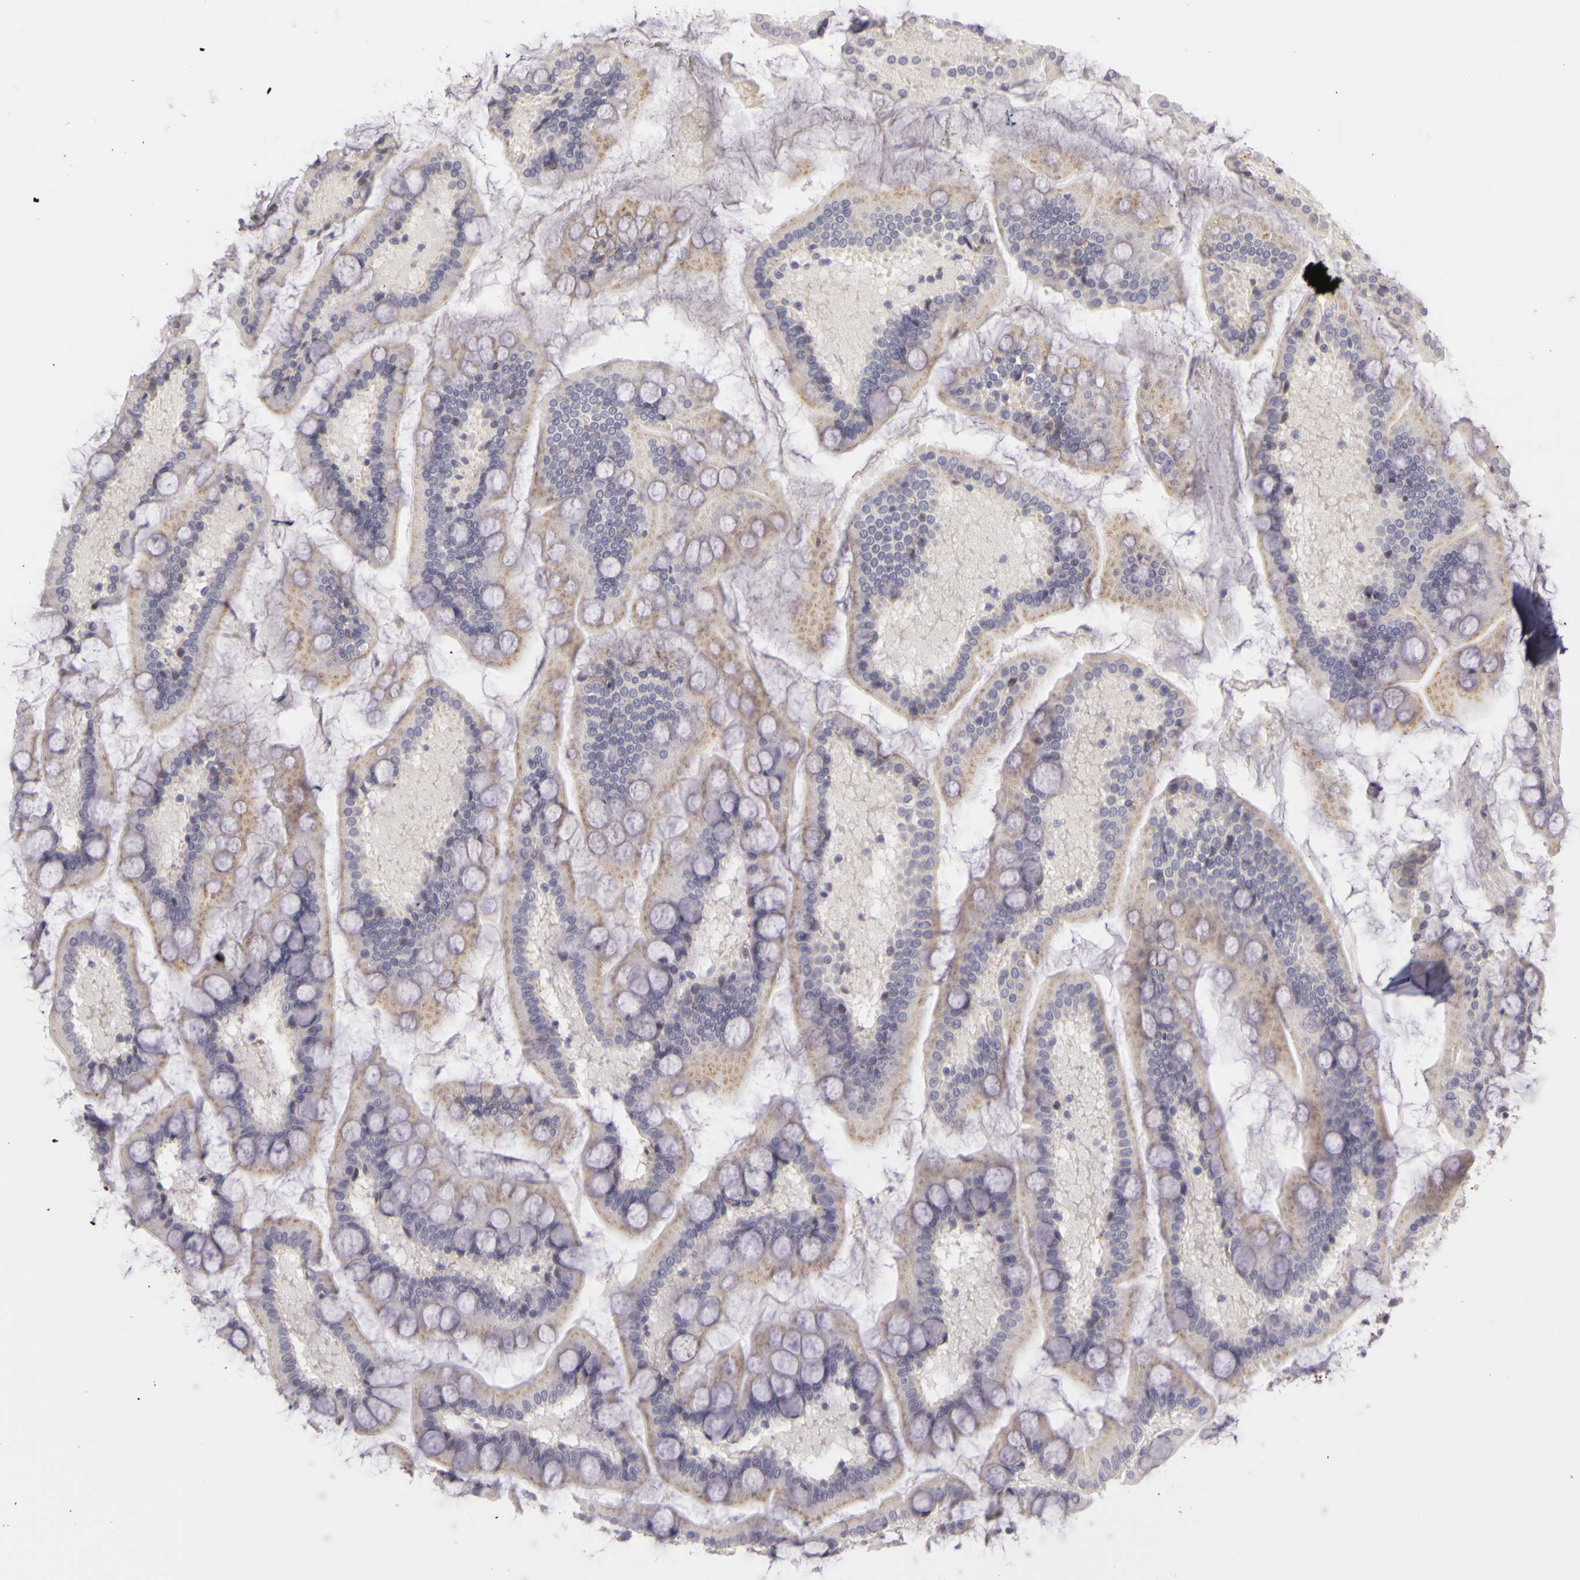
{"staining": {"intensity": "weak", "quantity": ">75%", "location": "cytoplasmic/membranous"}, "tissue": "small intestine", "cell_type": "Glandular cells", "image_type": "normal", "snomed": [{"axis": "morphology", "description": "Normal tissue, NOS"}, {"axis": "topography", "description": "Small intestine"}], "caption": "Immunohistochemistry (DAB) staining of unremarkable human small intestine displays weak cytoplasmic/membranous protein positivity in about >75% of glandular cells.", "gene": "CNTN2", "patient": {"sex": "male", "age": 41}}